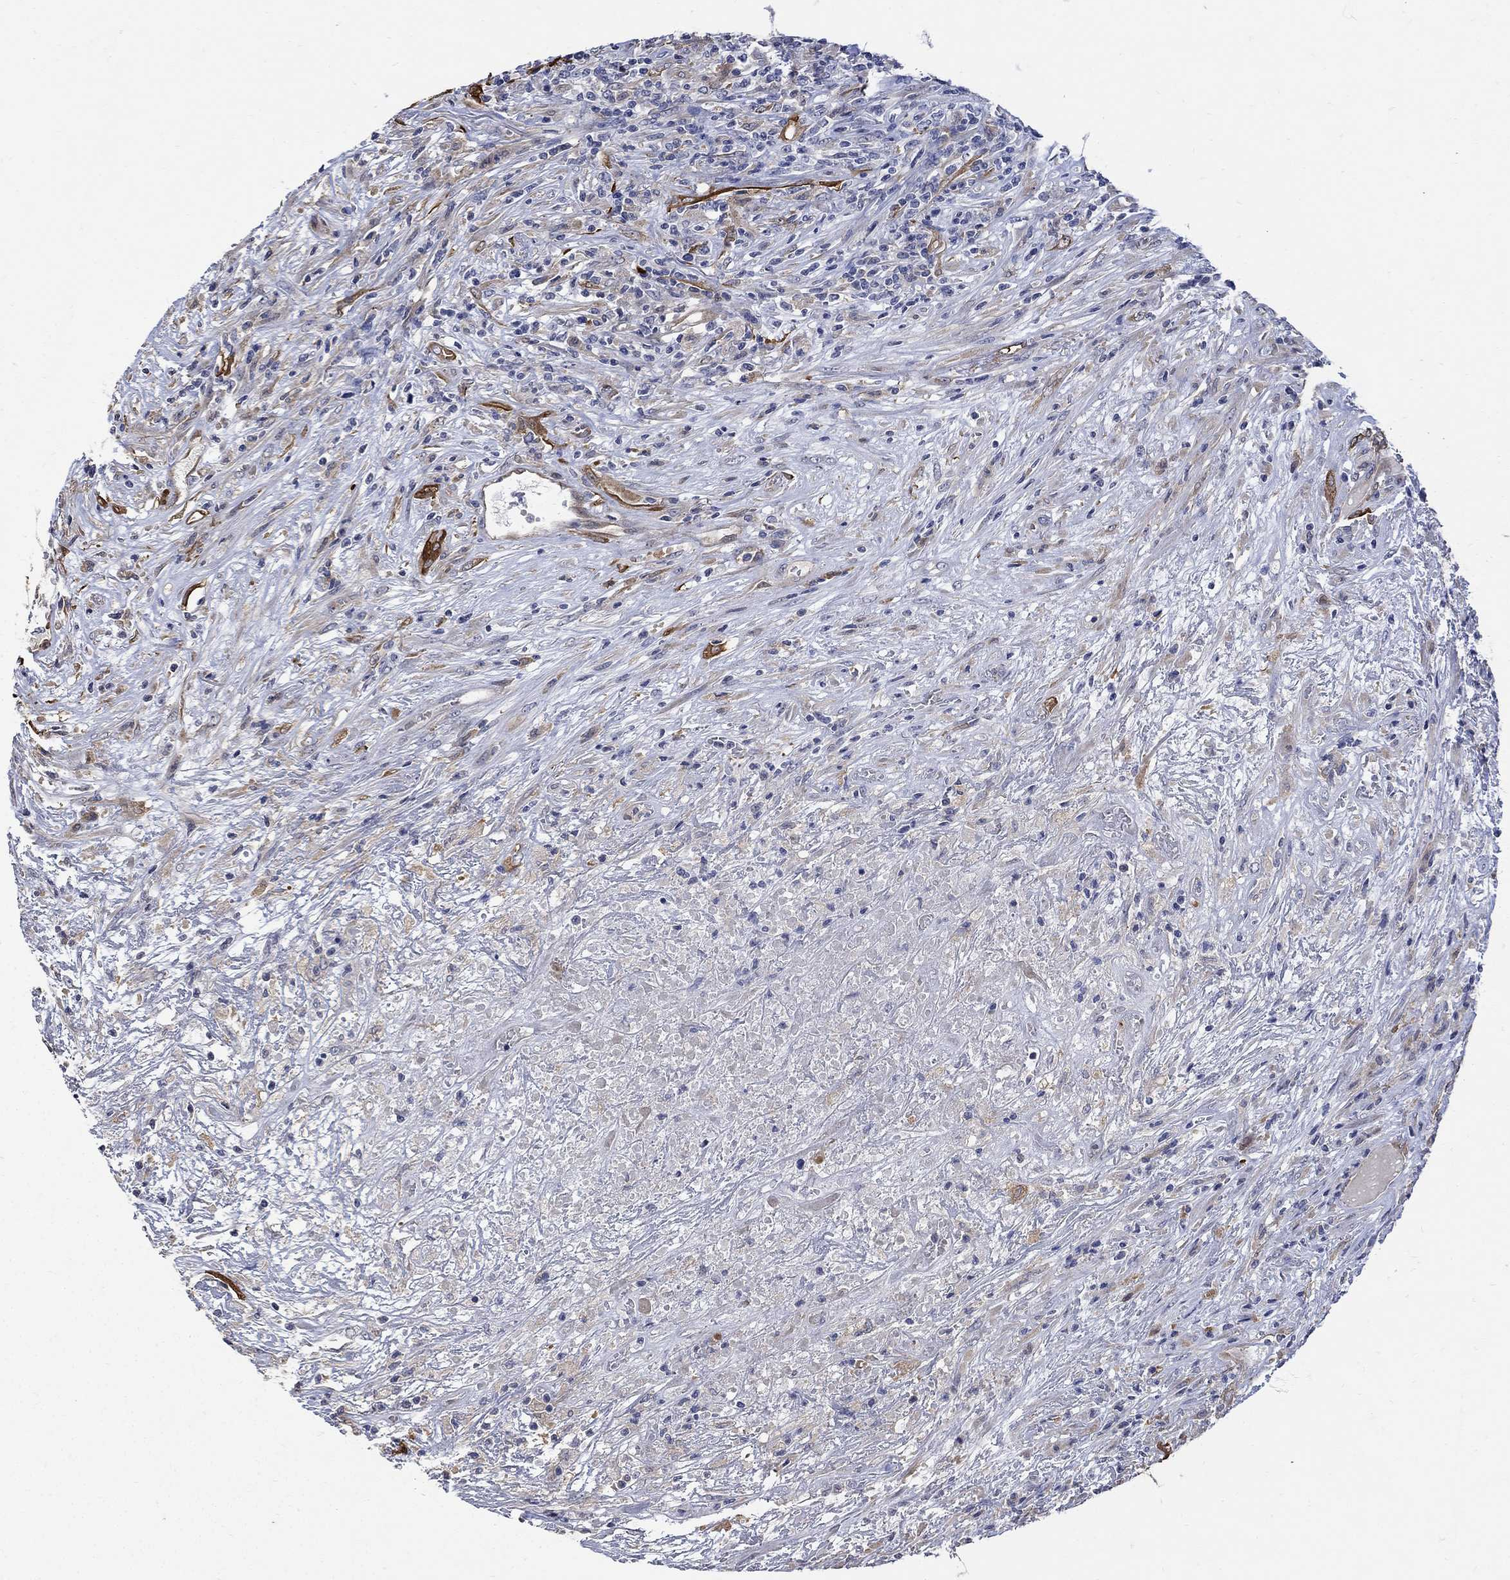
{"staining": {"intensity": "negative", "quantity": "none", "location": "none"}, "tissue": "lymphoma", "cell_type": "Tumor cells", "image_type": "cancer", "snomed": [{"axis": "morphology", "description": "Malignant lymphoma, non-Hodgkin's type, High grade"}, {"axis": "topography", "description": "Lung"}], "caption": "A micrograph of human lymphoma is negative for staining in tumor cells.", "gene": "TGM2", "patient": {"sex": "male", "age": 79}}